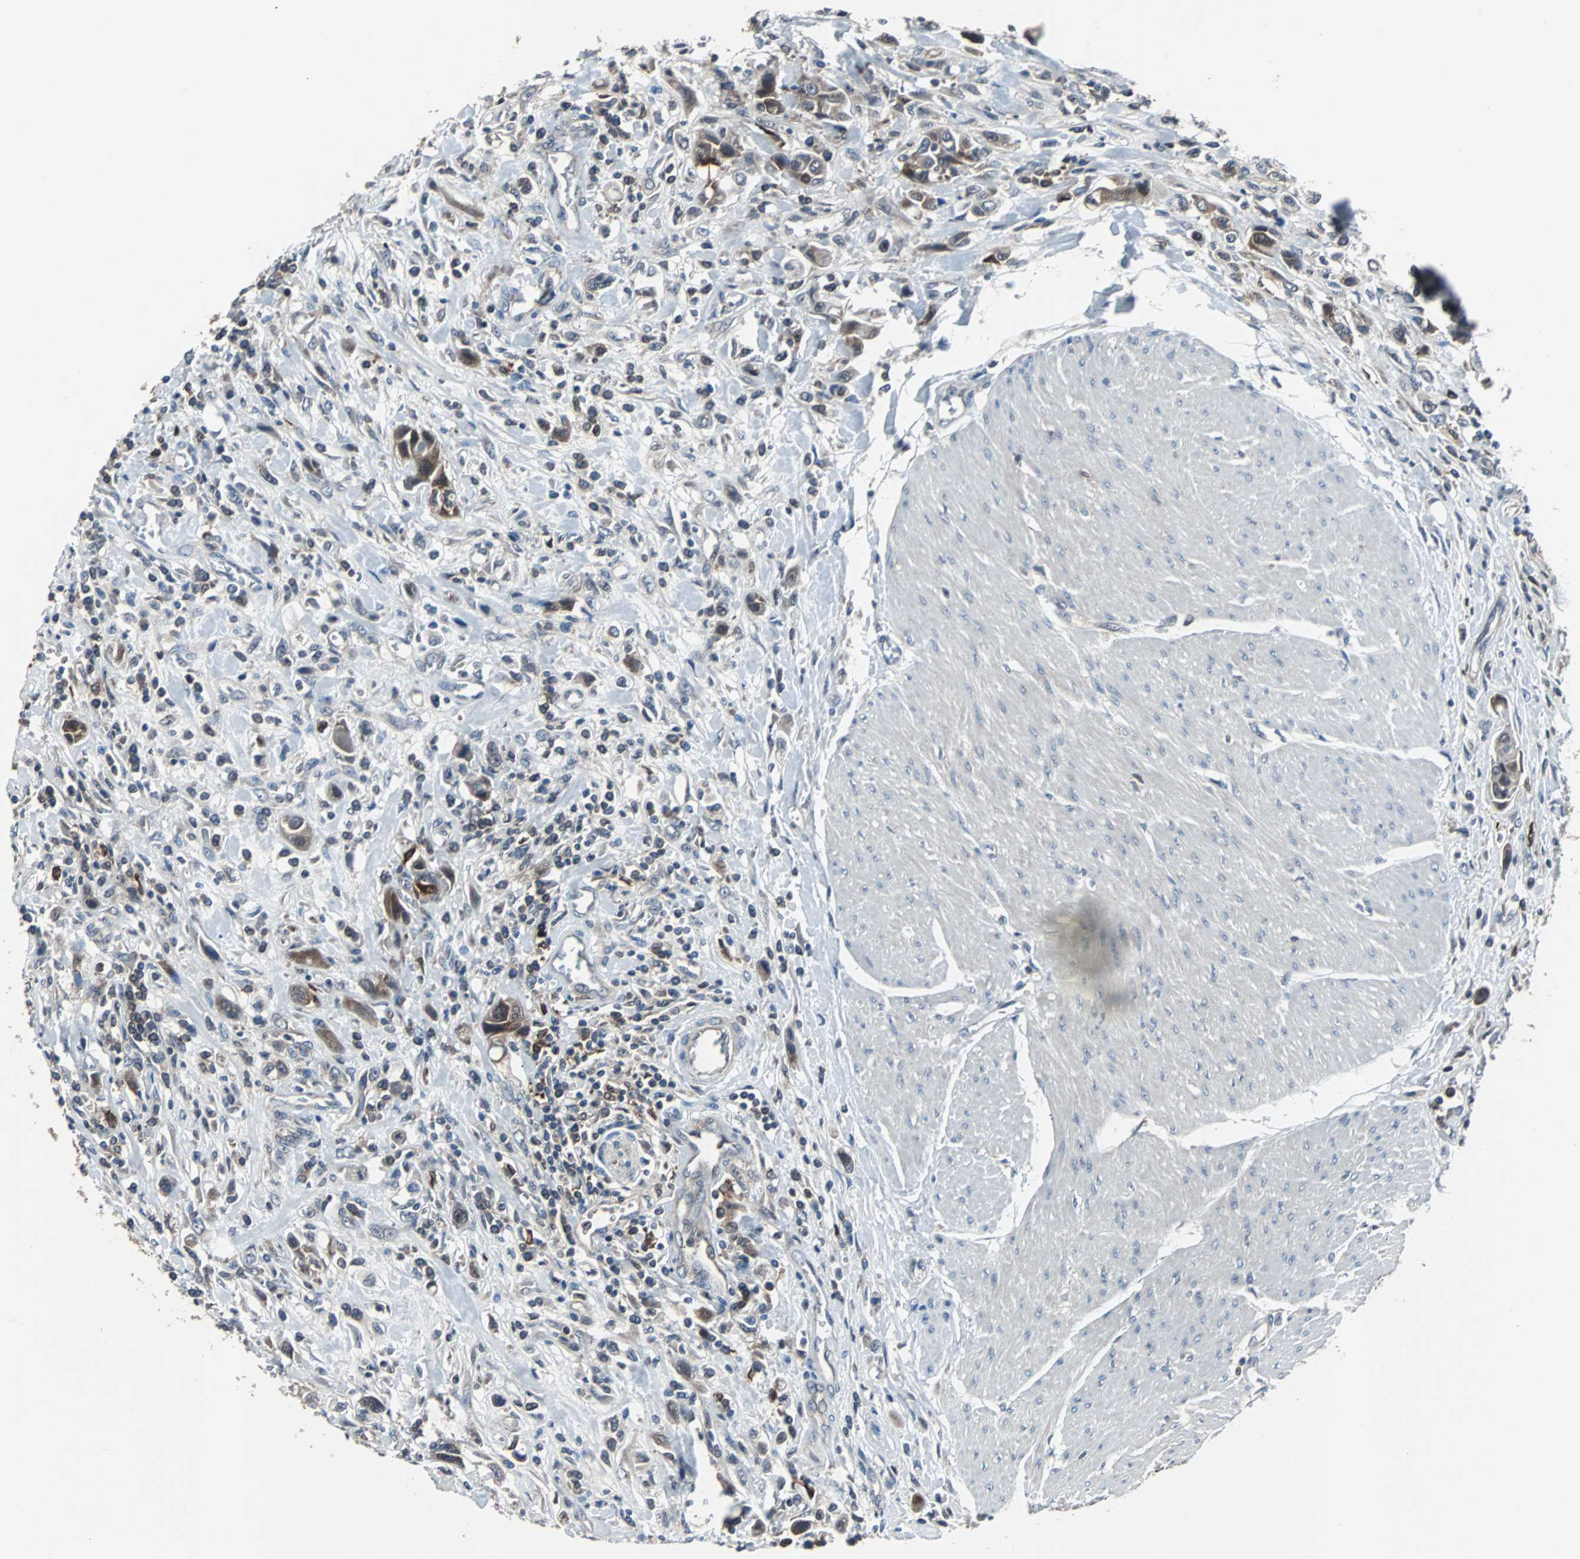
{"staining": {"intensity": "moderate", "quantity": ">75%", "location": "cytoplasmic/membranous"}, "tissue": "urothelial cancer", "cell_type": "Tumor cells", "image_type": "cancer", "snomed": [{"axis": "morphology", "description": "Urothelial carcinoma, High grade"}, {"axis": "topography", "description": "Urinary bladder"}], "caption": "Human high-grade urothelial carcinoma stained for a protein (brown) shows moderate cytoplasmic/membranous positive staining in approximately >75% of tumor cells.", "gene": "PAK1", "patient": {"sex": "male", "age": 50}}